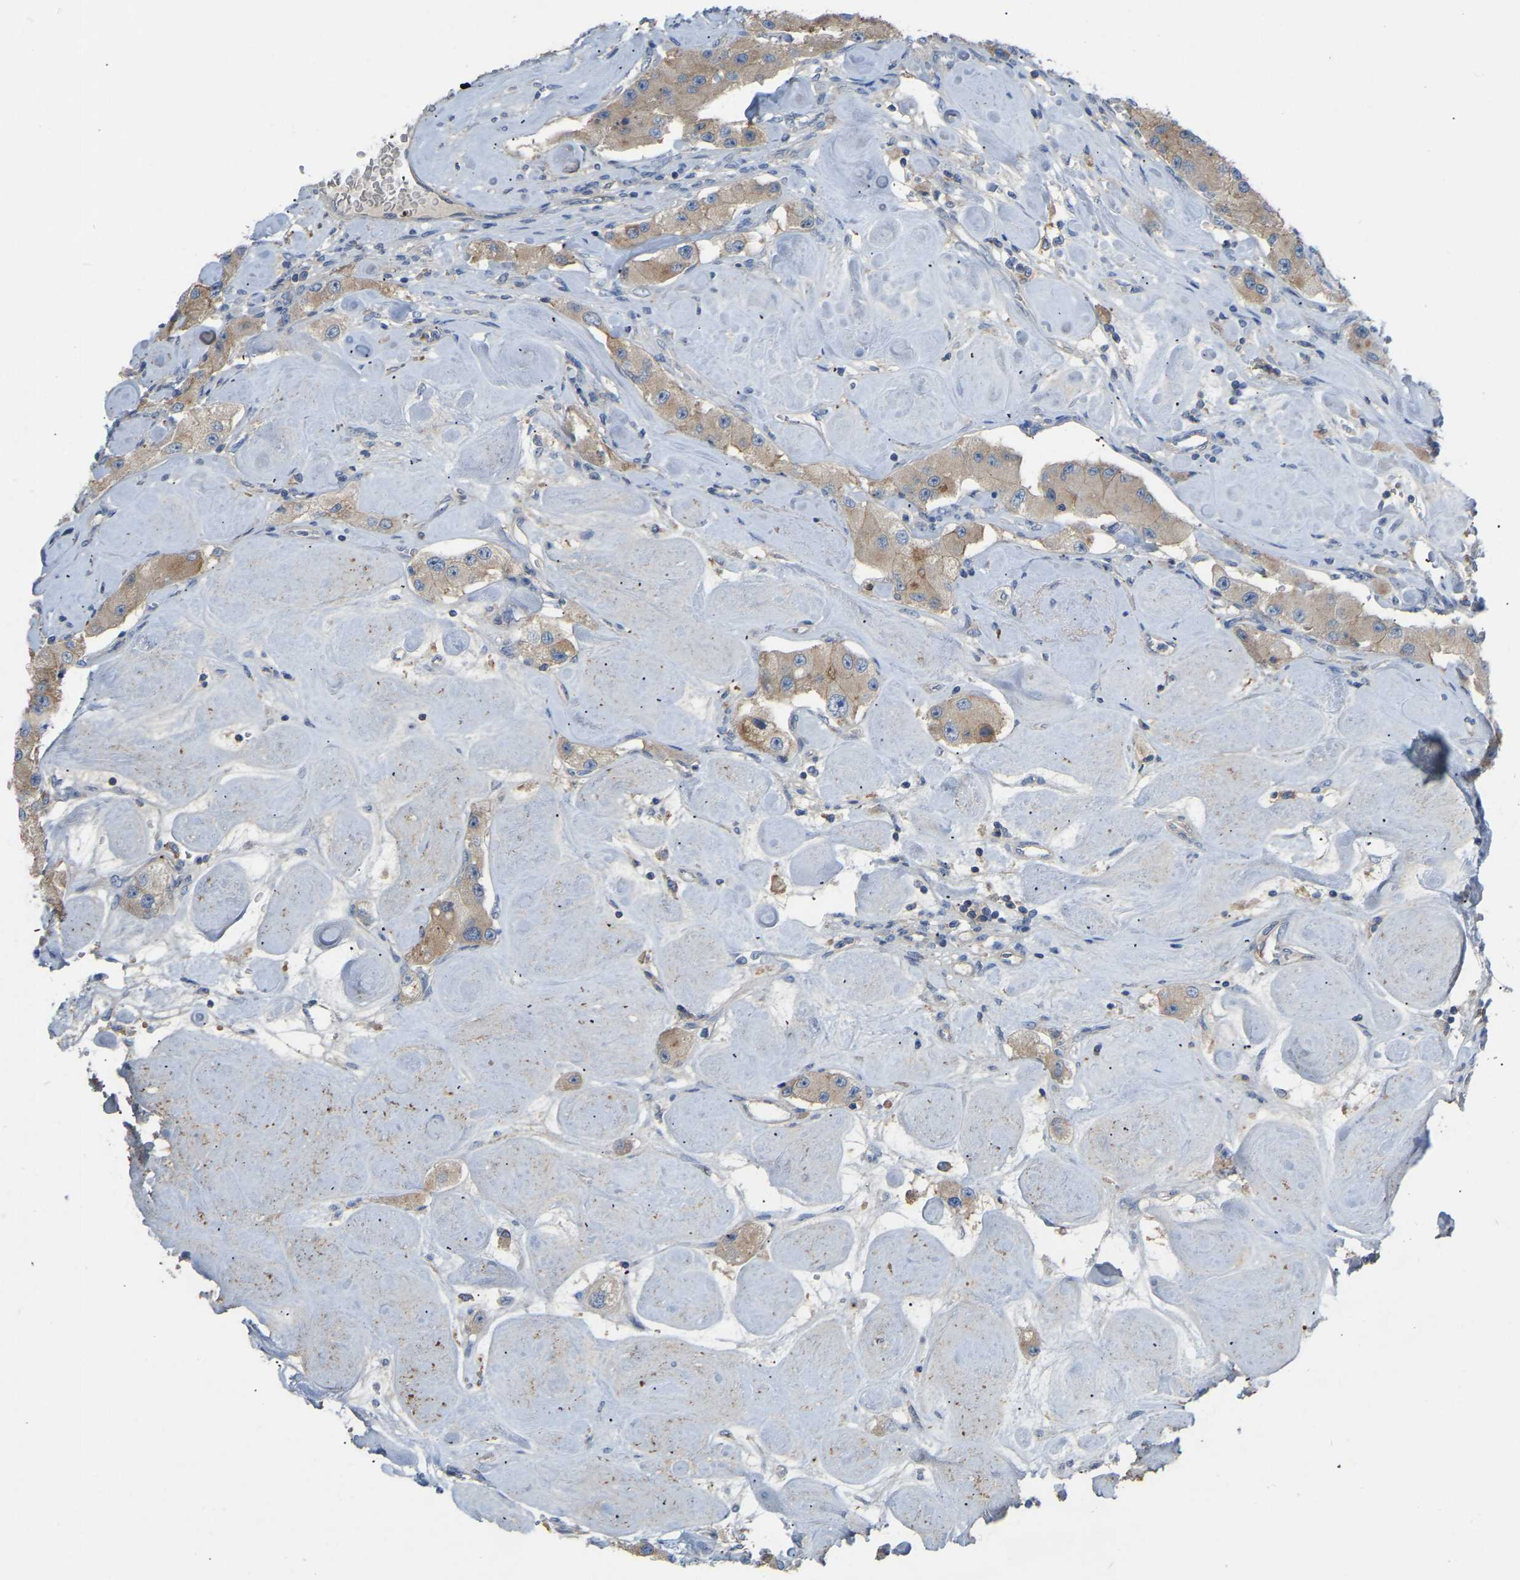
{"staining": {"intensity": "moderate", "quantity": ">75%", "location": "cytoplasmic/membranous"}, "tissue": "carcinoid", "cell_type": "Tumor cells", "image_type": "cancer", "snomed": [{"axis": "morphology", "description": "Carcinoid, malignant, NOS"}, {"axis": "topography", "description": "Pancreas"}], "caption": "Carcinoid stained with a protein marker displays moderate staining in tumor cells.", "gene": "ZNF449", "patient": {"sex": "male", "age": 41}}